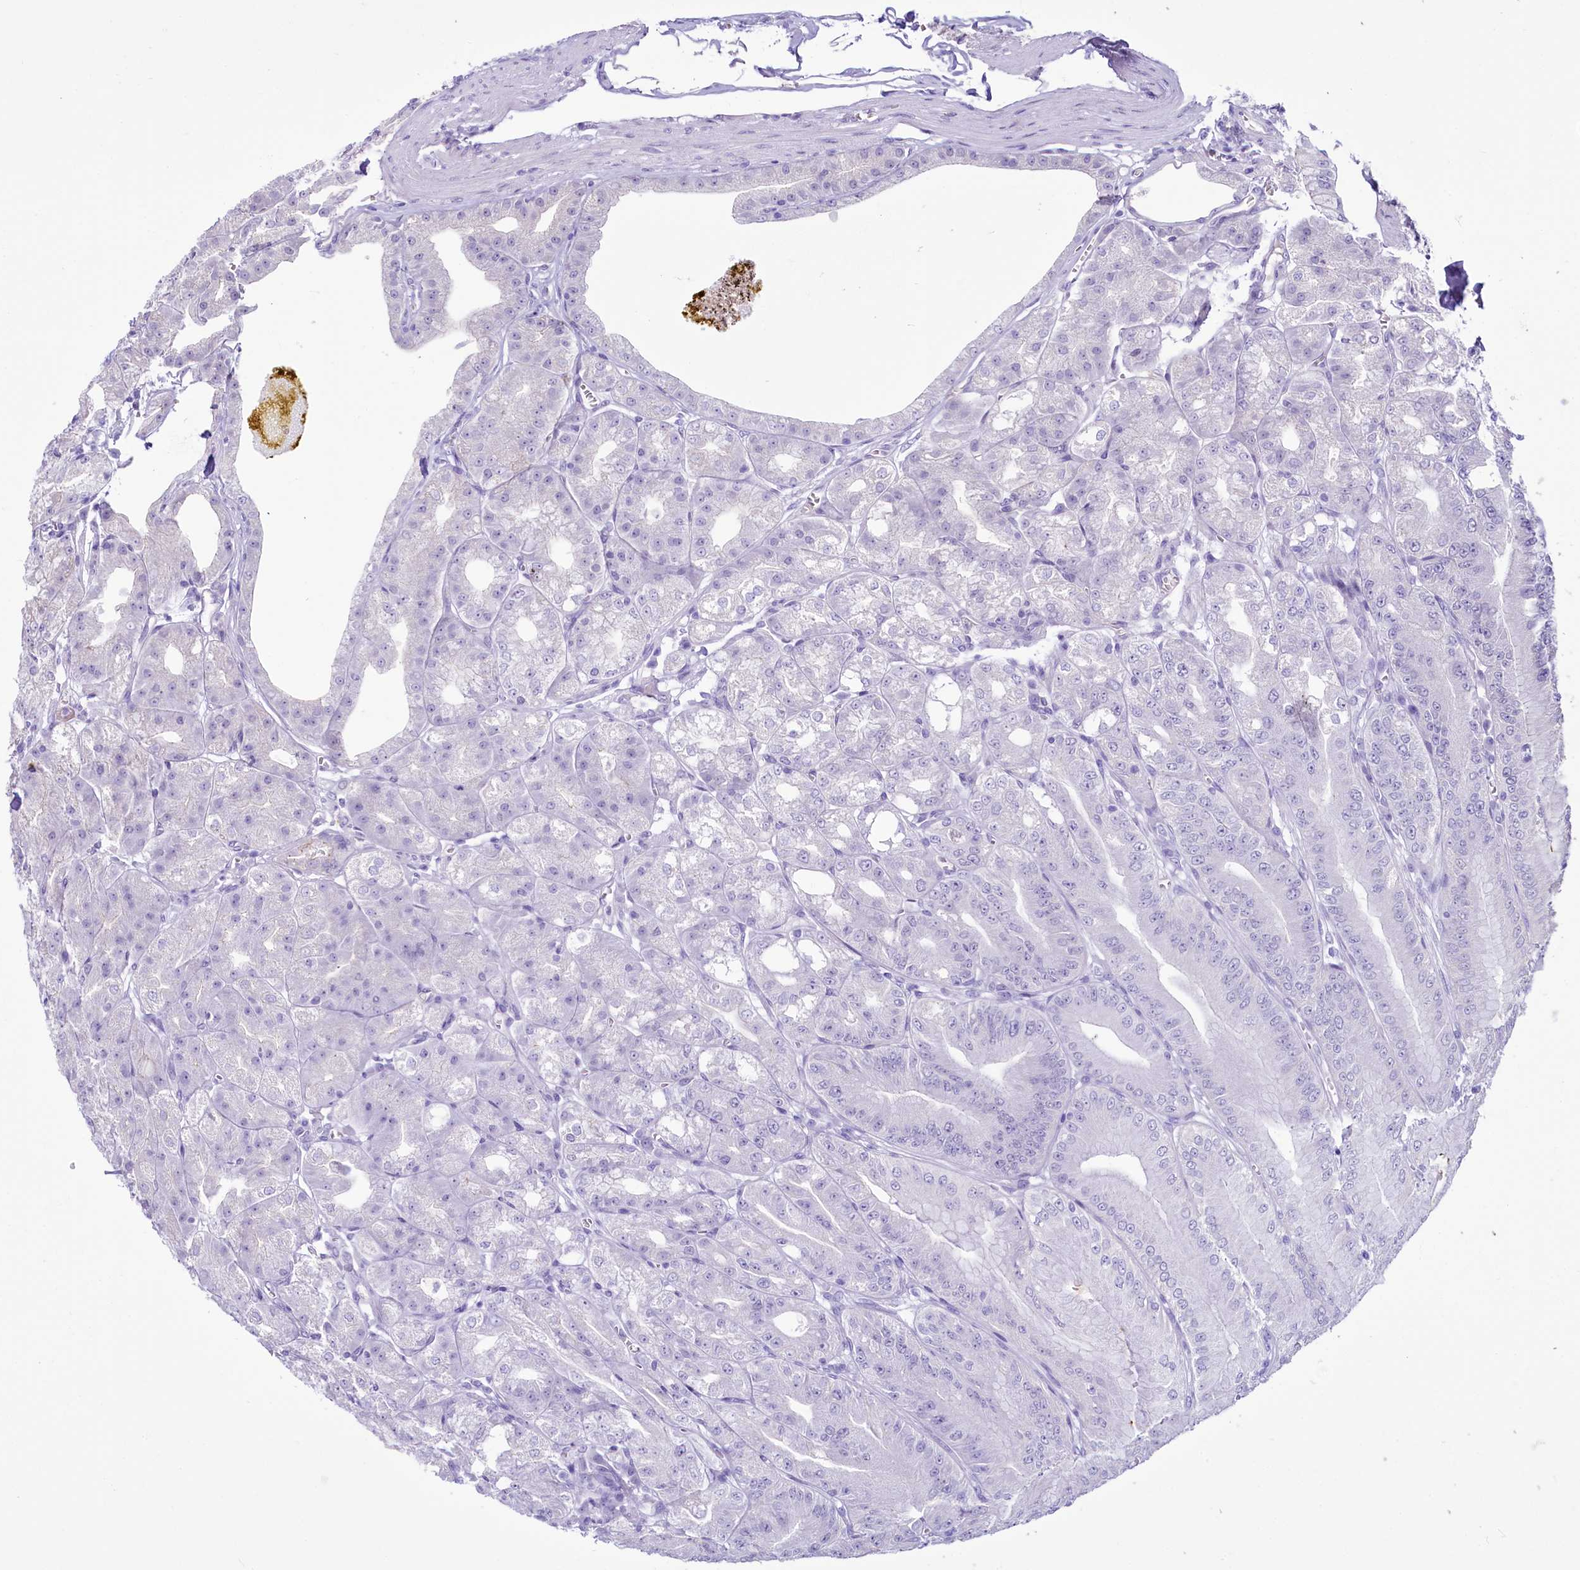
{"staining": {"intensity": "negative", "quantity": "none", "location": "none"}, "tissue": "stomach", "cell_type": "Glandular cells", "image_type": "normal", "snomed": [{"axis": "morphology", "description": "Normal tissue, NOS"}, {"axis": "topography", "description": "Stomach, upper"}, {"axis": "topography", "description": "Stomach, lower"}], "caption": "A micrograph of stomach stained for a protein reveals no brown staining in glandular cells. Brightfield microscopy of immunohistochemistry stained with DAB (3,3'-diaminobenzidine) (brown) and hematoxylin (blue), captured at high magnification.", "gene": "BANK1", "patient": {"sex": "male", "age": 71}}